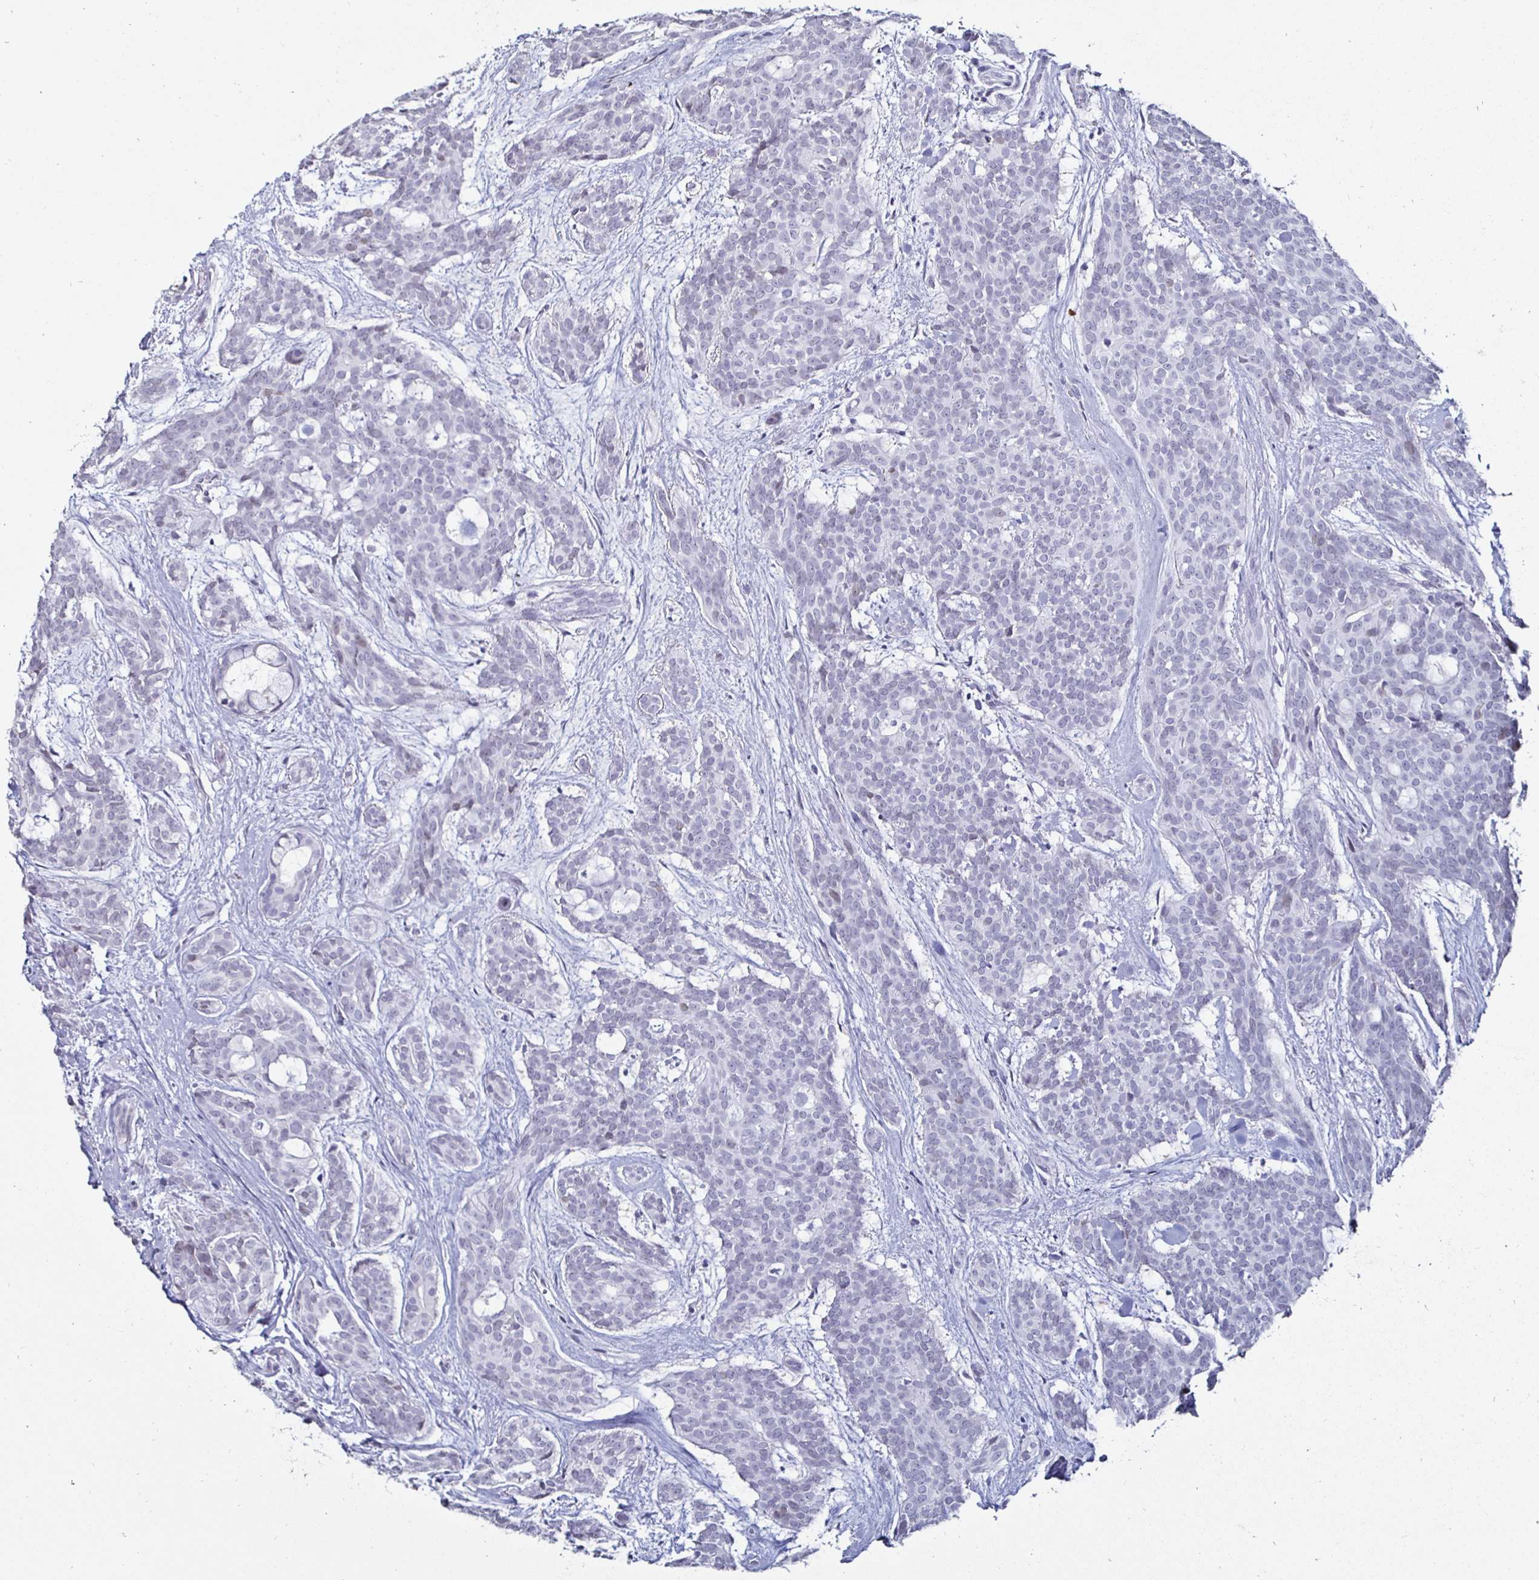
{"staining": {"intensity": "negative", "quantity": "none", "location": "none"}, "tissue": "head and neck cancer", "cell_type": "Tumor cells", "image_type": "cancer", "snomed": [{"axis": "morphology", "description": "Adenocarcinoma, NOS"}, {"axis": "topography", "description": "Head-Neck"}], "caption": "A high-resolution histopathology image shows immunohistochemistry staining of head and neck cancer, which shows no significant staining in tumor cells. (Immunohistochemistry, brightfield microscopy, high magnification).", "gene": "KRT4", "patient": {"sex": "male", "age": 66}}